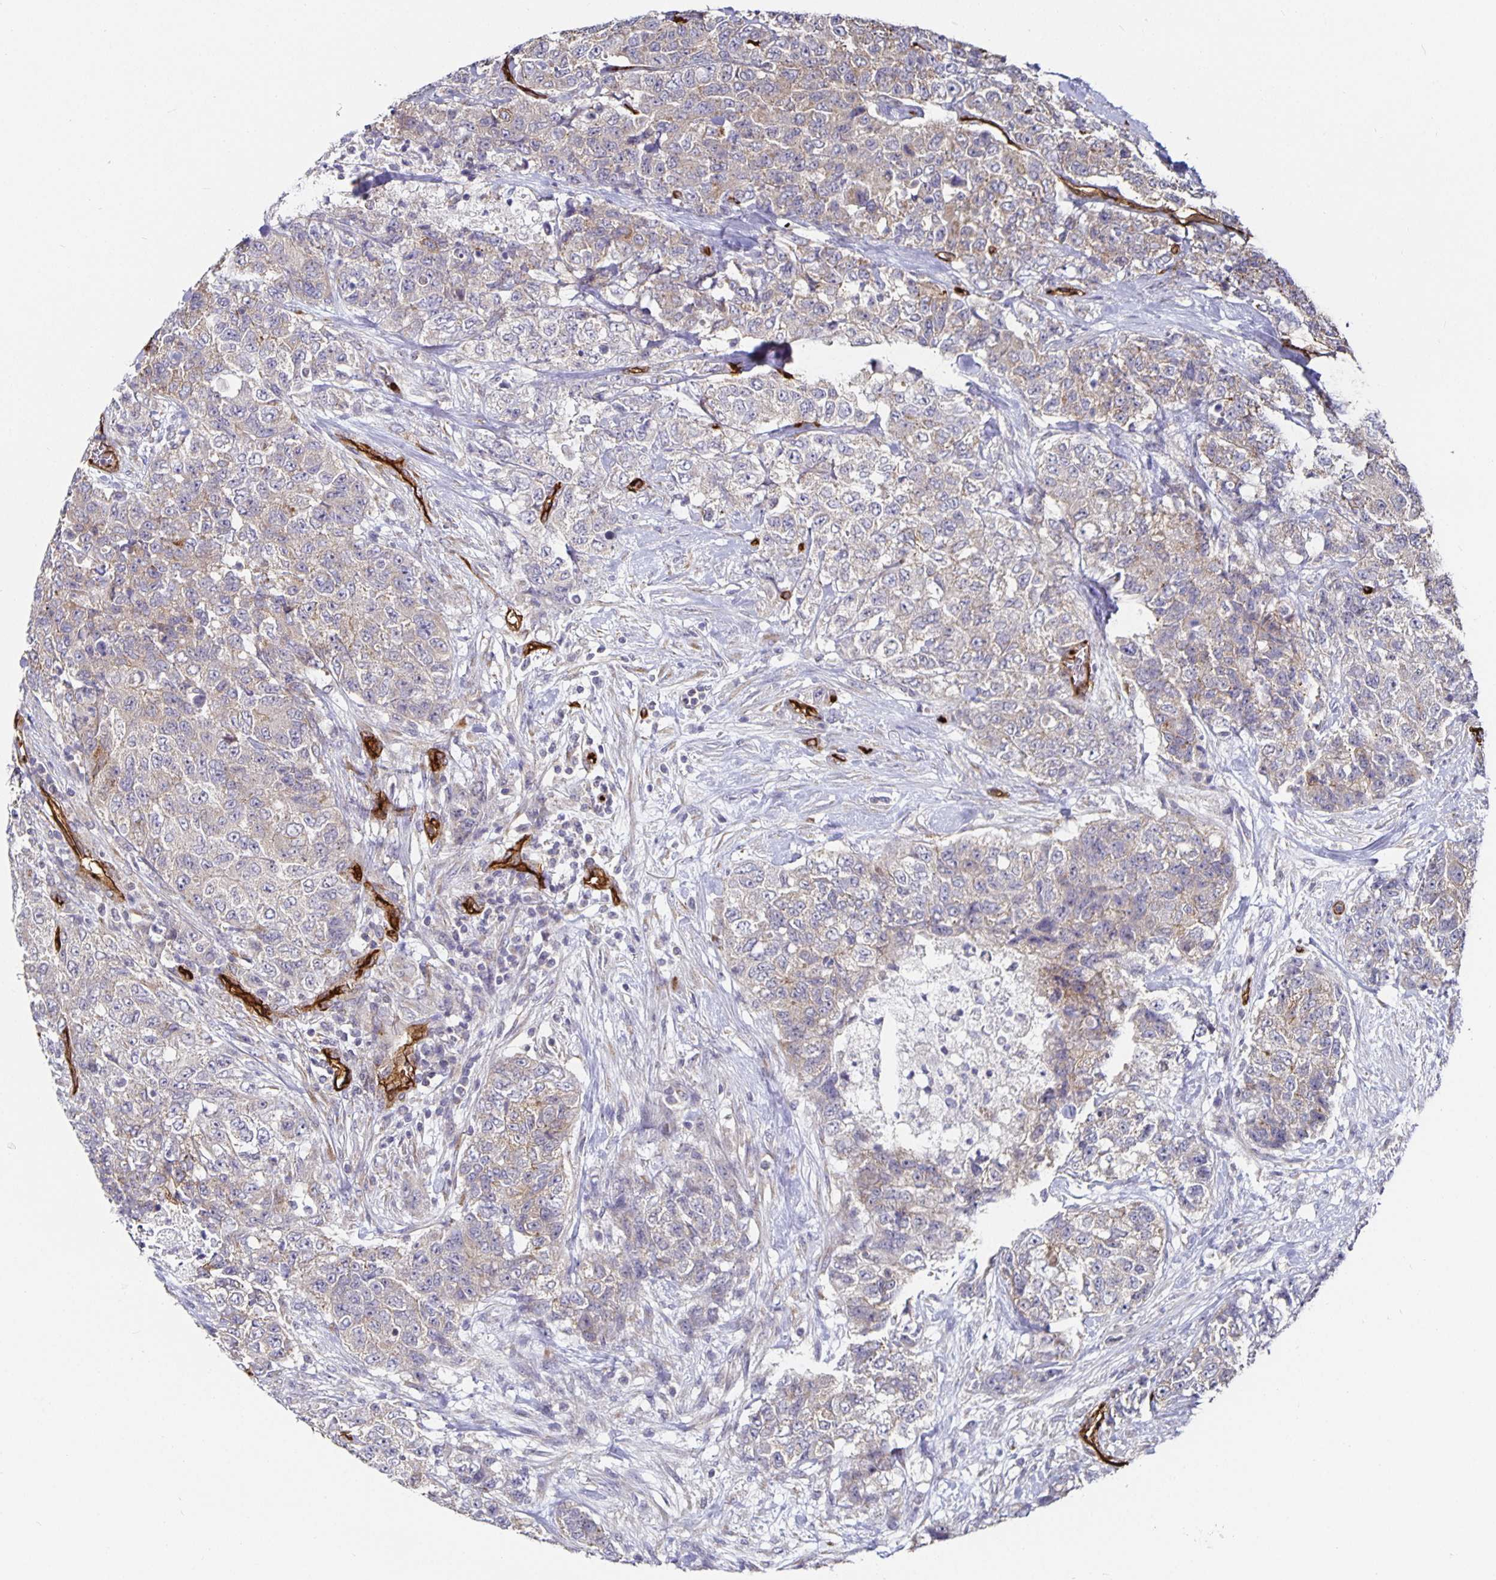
{"staining": {"intensity": "negative", "quantity": "none", "location": "none"}, "tissue": "urothelial cancer", "cell_type": "Tumor cells", "image_type": "cancer", "snomed": [{"axis": "morphology", "description": "Urothelial carcinoma, High grade"}, {"axis": "topography", "description": "Urinary bladder"}], "caption": "Immunohistochemistry of human urothelial cancer demonstrates no staining in tumor cells.", "gene": "PODXL", "patient": {"sex": "female", "age": 78}}